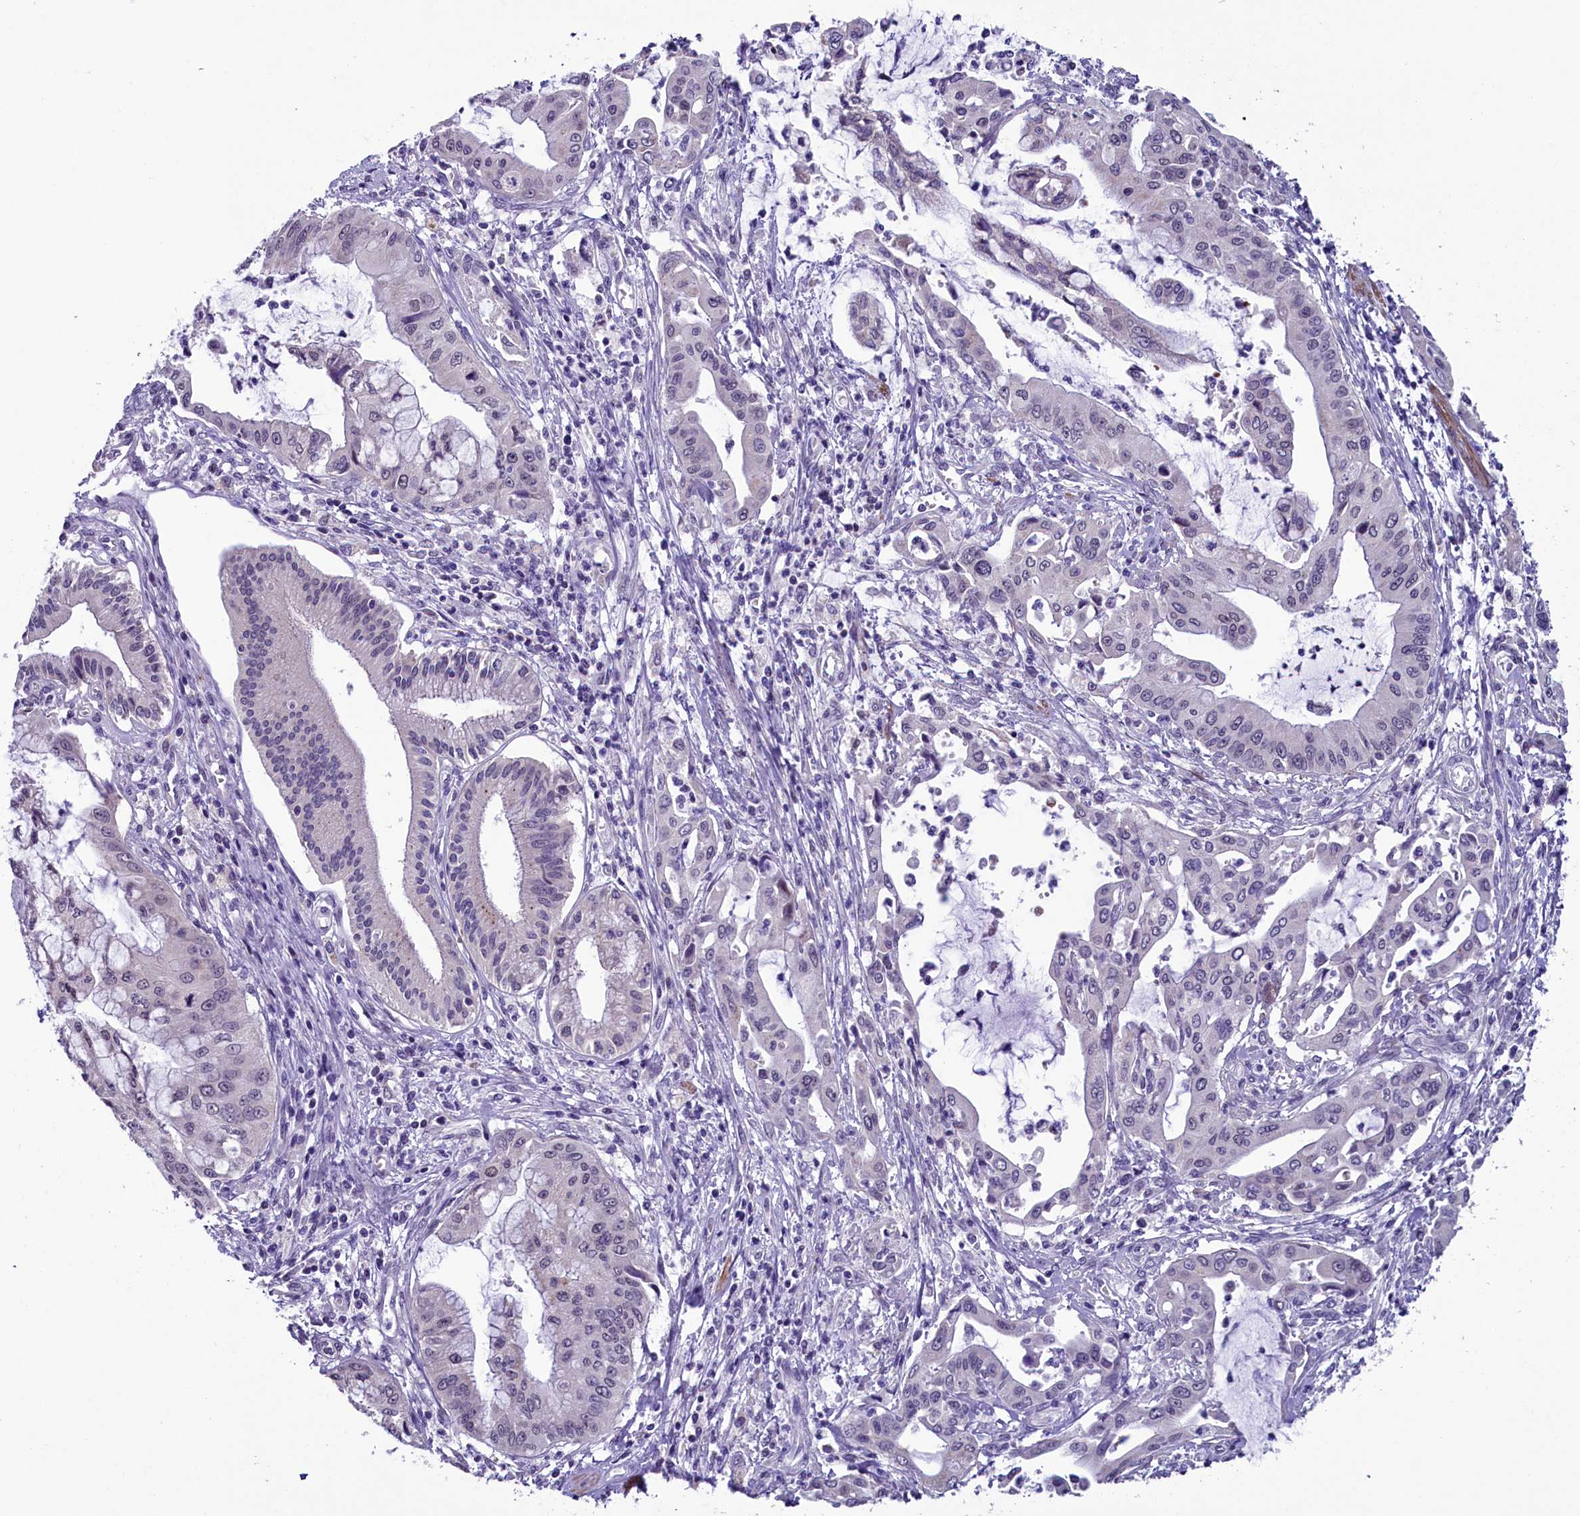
{"staining": {"intensity": "negative", "quantity": "none", "location": "none"}, "tissue": "pancreatic cancer", "cell_type": "Tumor cells", "image_type": "cancer", "snomed": [{"axis": "morphology", "description": "Adenocarcinoma, NOS"}, {"axis": "topography", "description": "Pancreas"}], "caption": "High magnification brightfield microscopy of adenocarcinoma (pancreatic) stained with DAB (3,3'-diaminobenzidine) (brown) and counterstained with hematoxylin (blue): tumor cells show no significant expression.", "gene": "SCD5", "patient": {"sex": "male", "age": 46}}